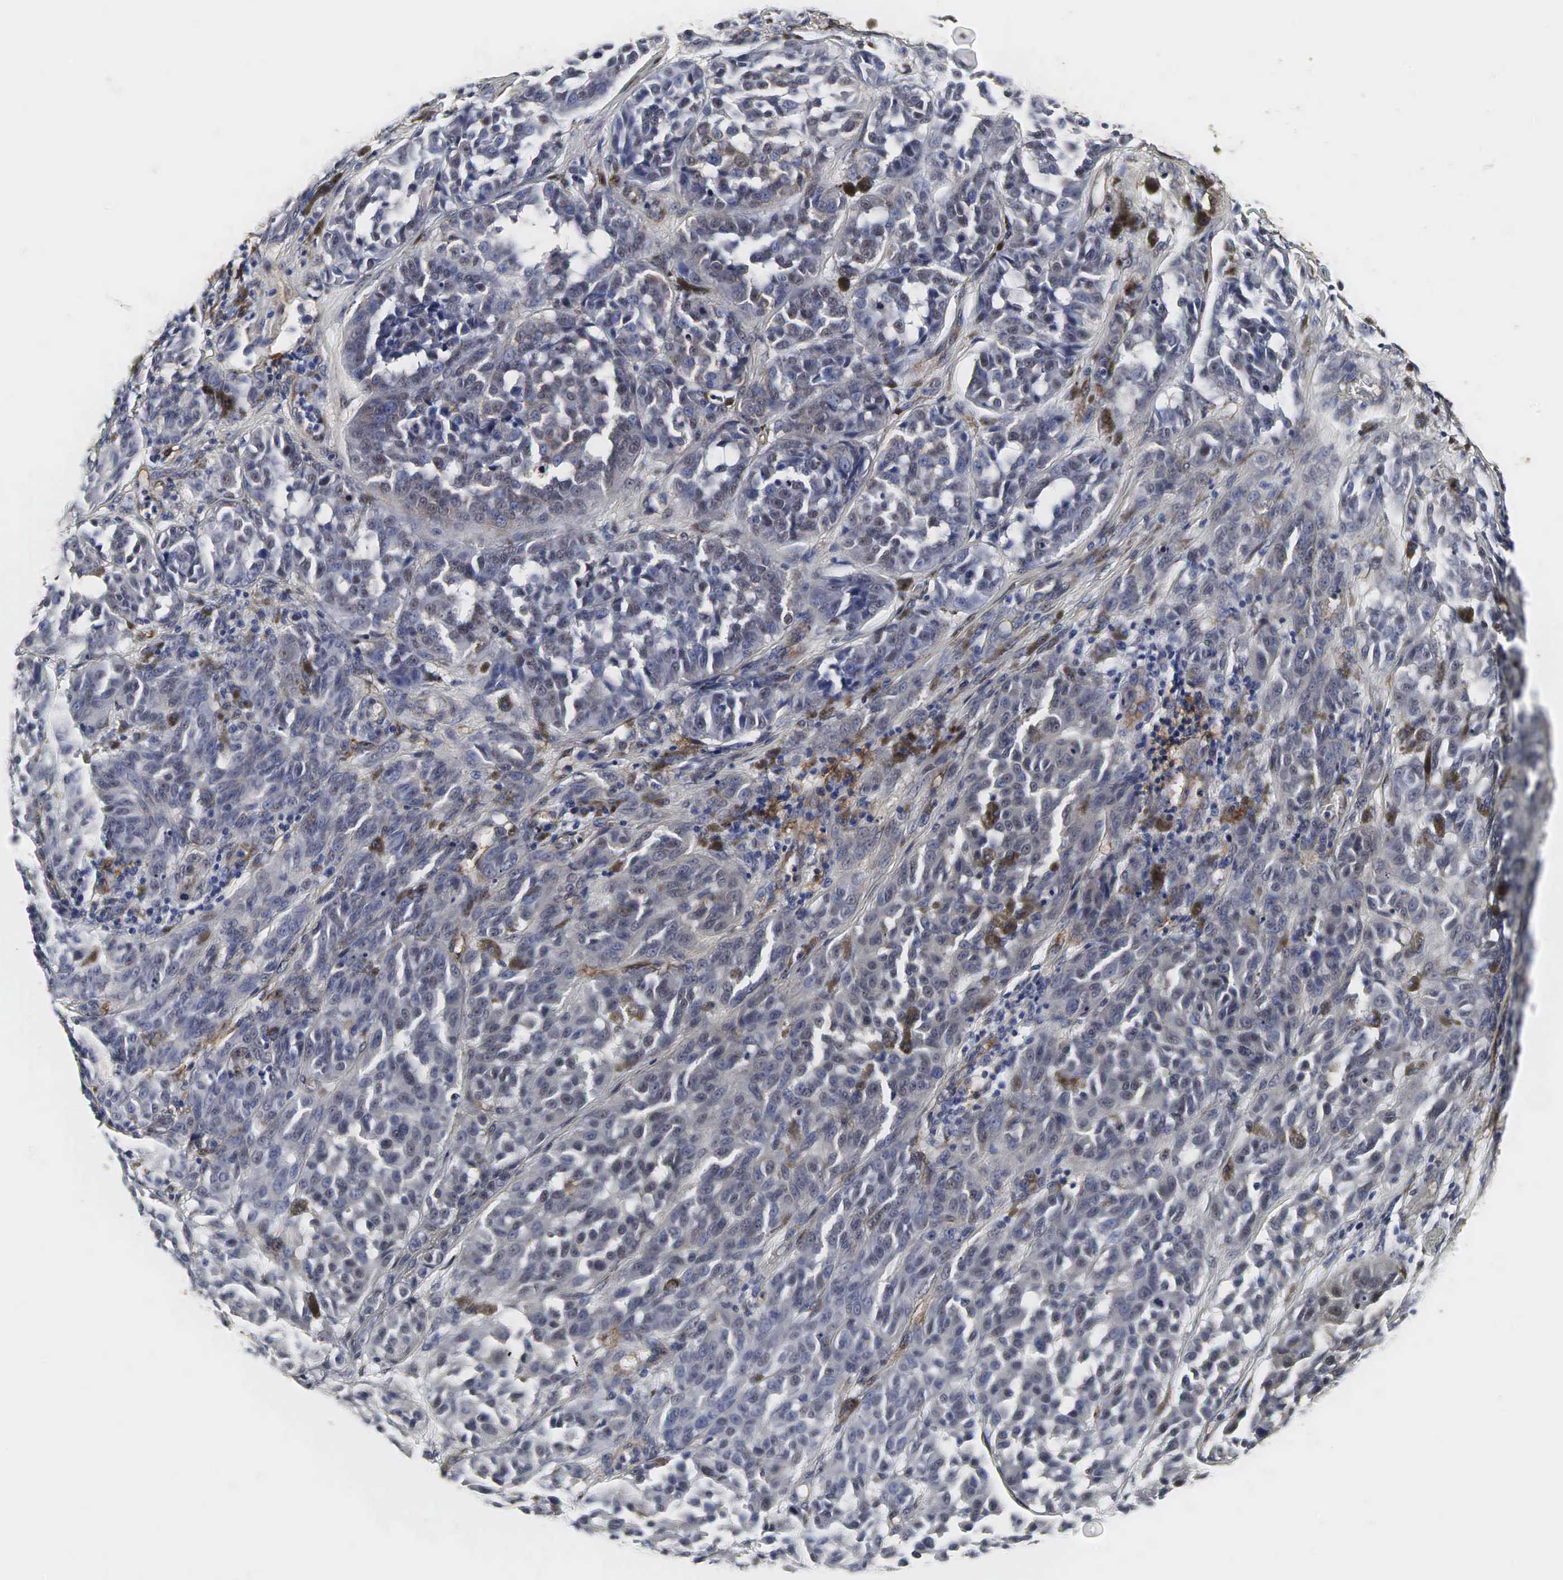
{"staining": {"intensity": "negative", "quantity": "none", "location": "none"}, "tissue": "melanoma", "cell_type": "Tumor cells", "image_type": "cancer", "snomed": [{"axis": "morphology", "description": "Malignant melanoma, NOS"}, {"axis": "topography", "description": "Skin"}], "caption": "This is an IHC histopathology image of melanoma. There is no positivity in tumor cells.", "gene": "SPIN1", "patient": {"sex": "male", "age": 44}}